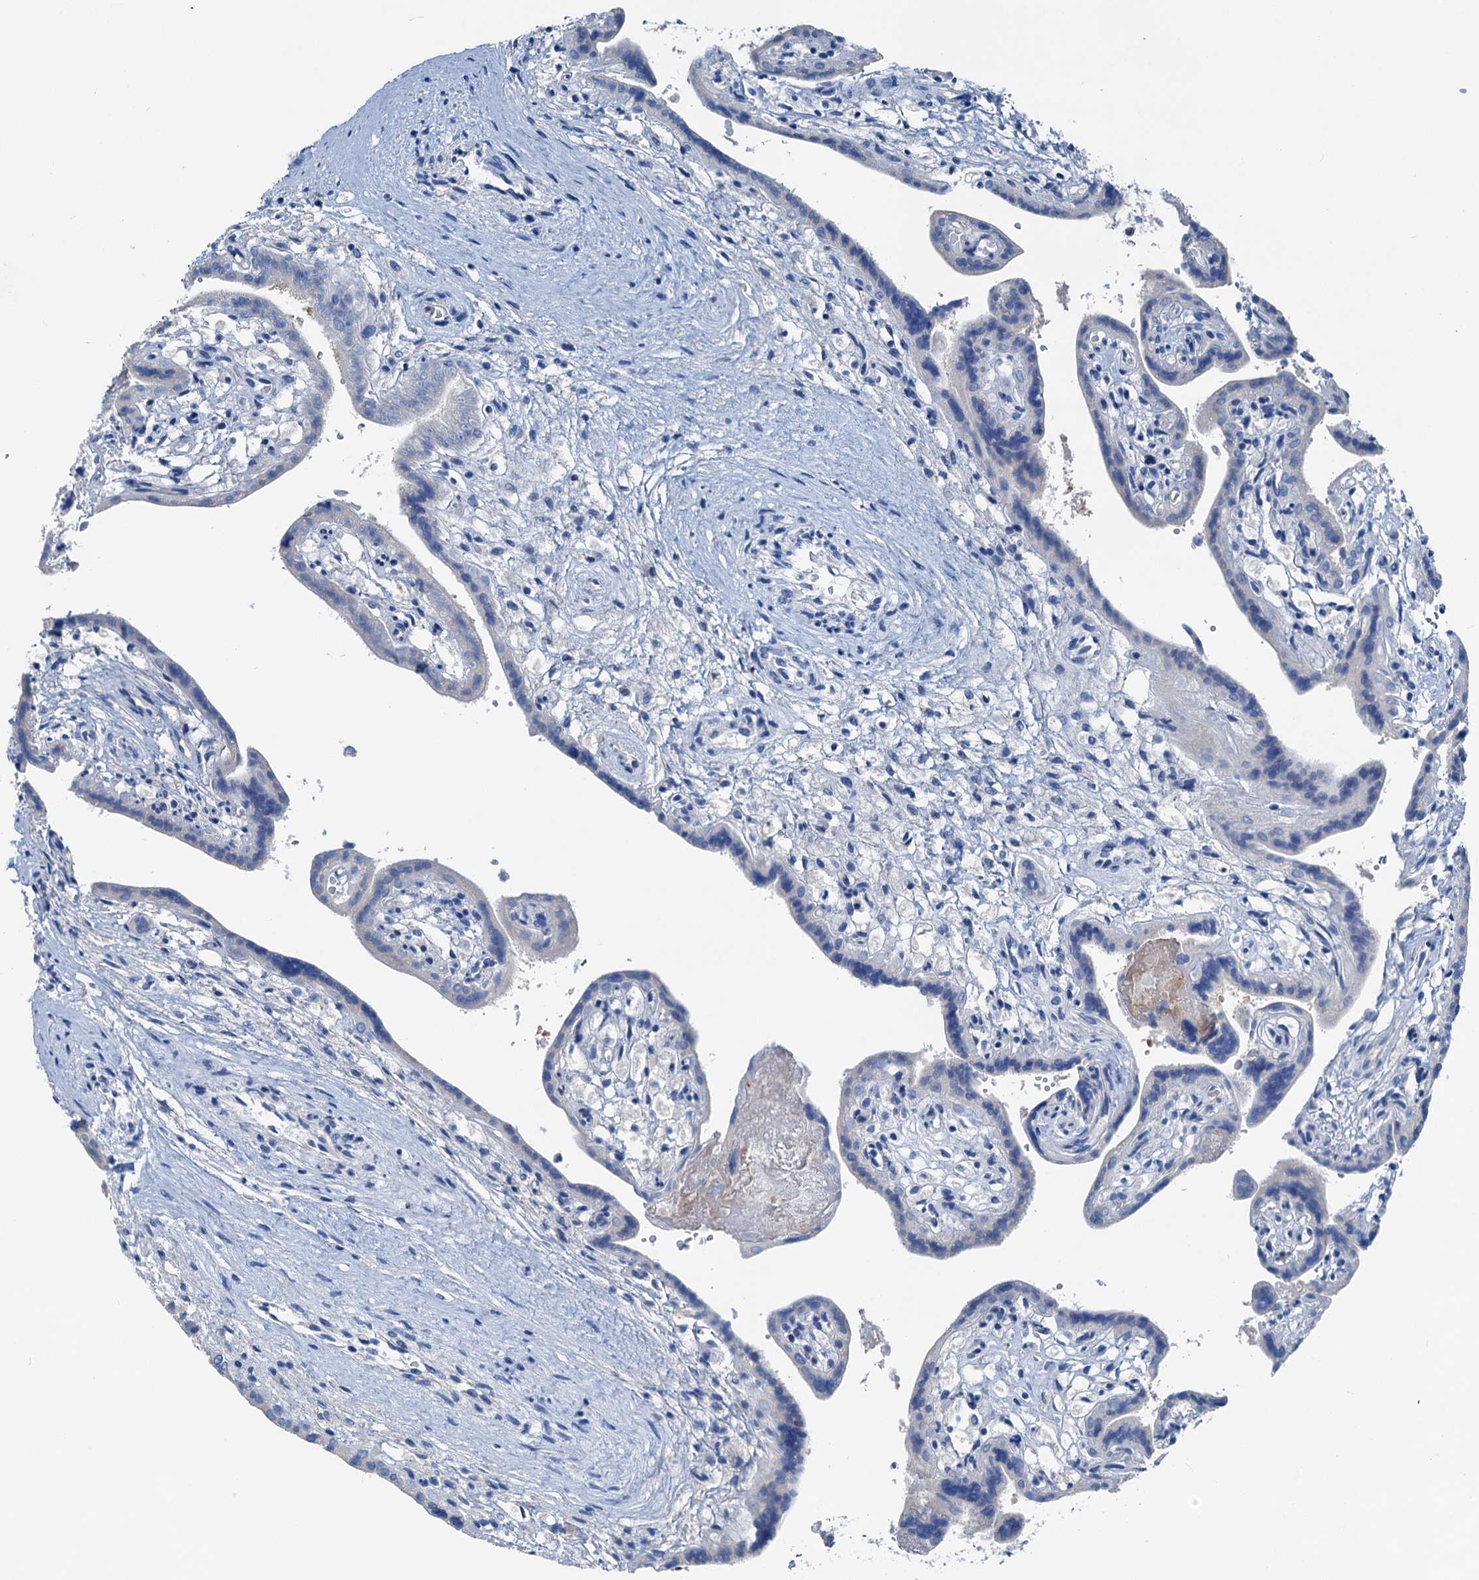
{"staining": {"intensity": "negative", "quantity": "none", "location": "none"}, "tissue": "placenta", "cell_type": "Trophoblastic cells", "image_type": "normal", "snomed": [{"axis": "morphology", "description": "Normal tissue, NOS"}, {"axis": "topography", "description": "Placenta"}], "caption": "A micrograph of human placenta is negative for staining in trophoblastic cells.", "gene": "C1QTNF4", "patient": {"sex": "female", "age": 37}}